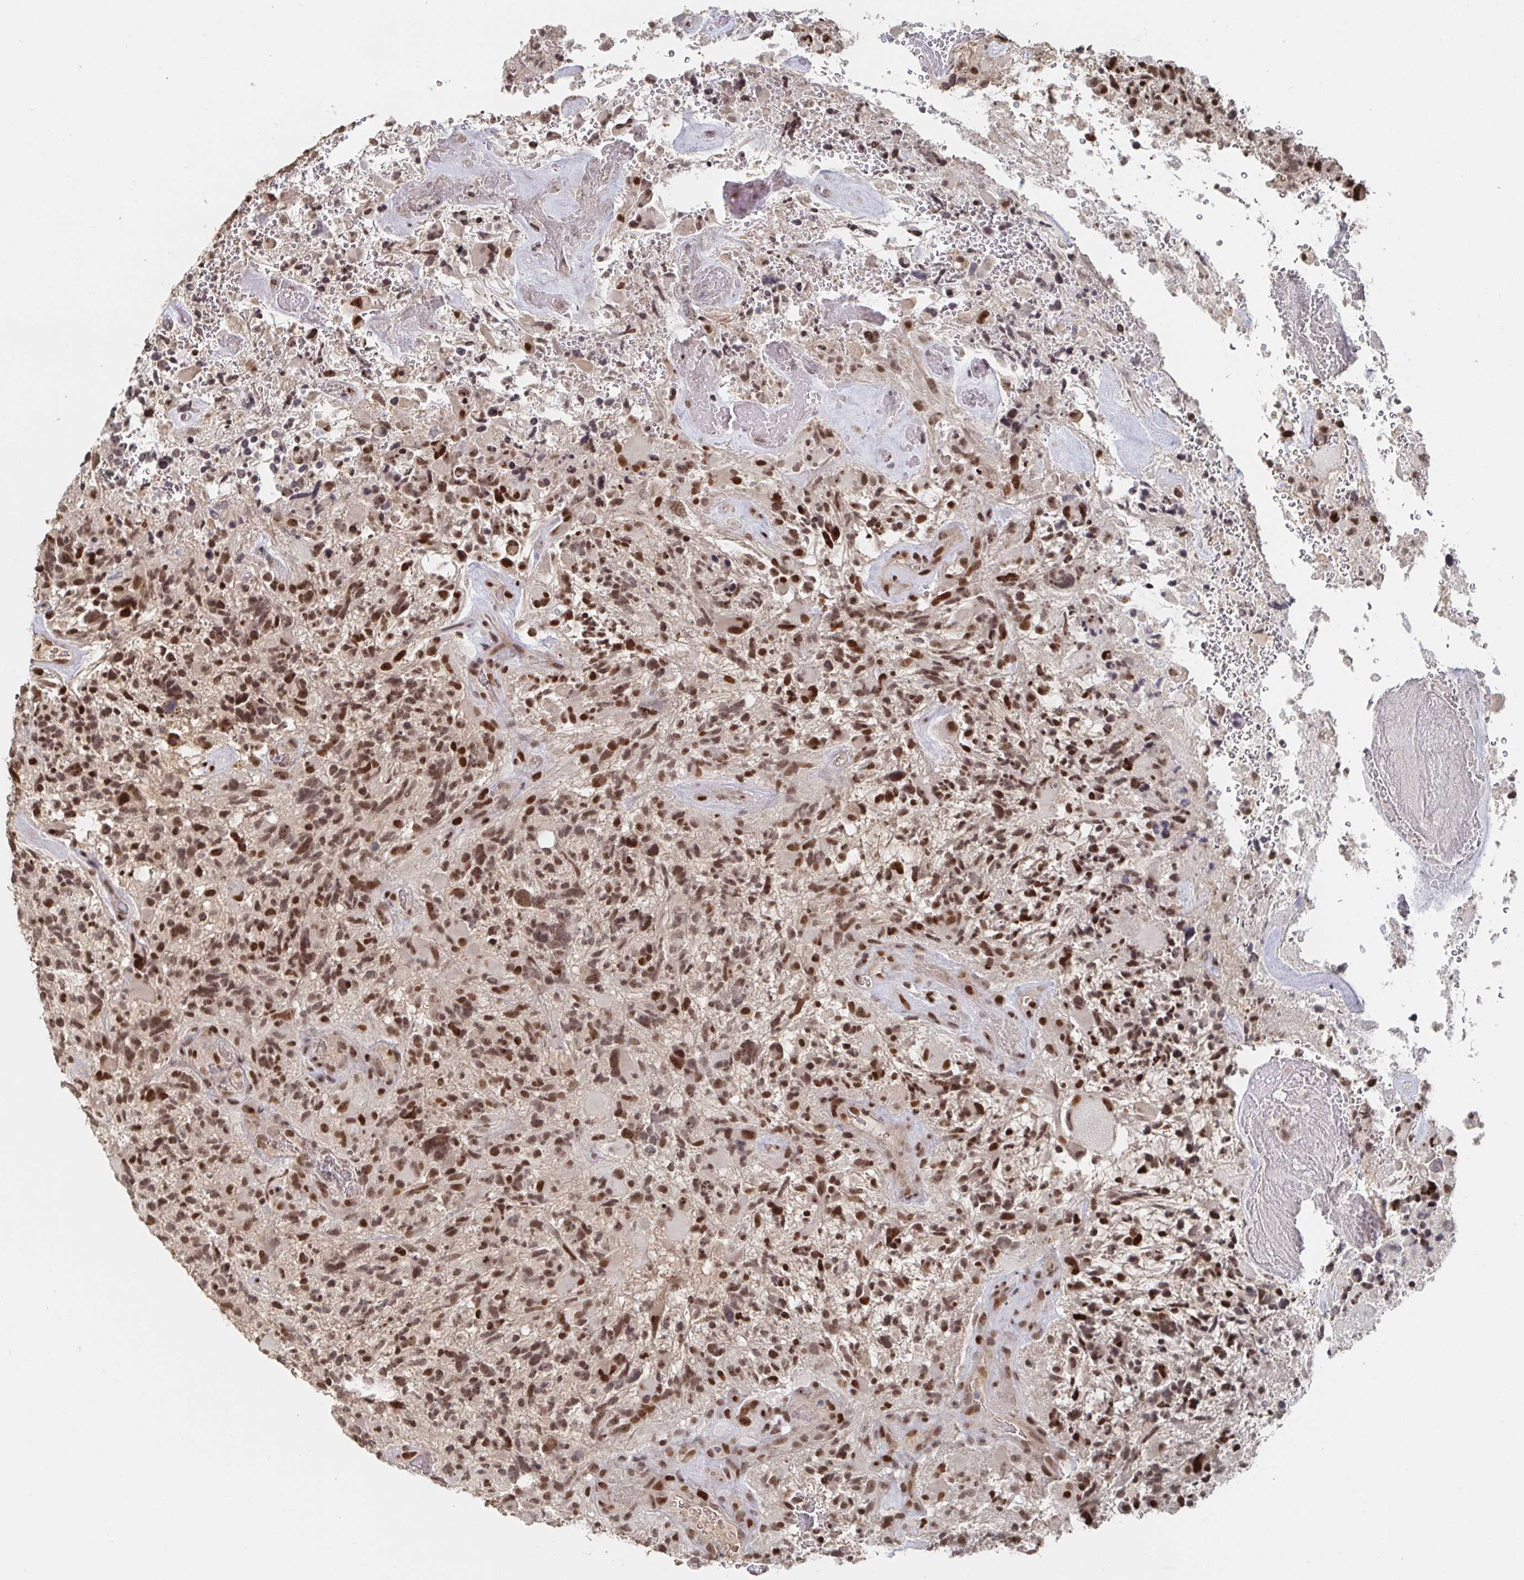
{"staining": {"intensity": "moderate", "quantity": ">75%", "location": "nuclear"}, "tissue": "glioma", "cell_type": "Tumor cells", "image_type": "cancer", "snomed": [{"axis": "morphology", "description": "Glioma, malignant, High grade"}, {"axis": "topography", "description": "Brain"}], "caption": "There is medium levels of moderate nuclear expression in tumor cells of glioma, as demonstrated by immunohistochemical staining (brown color).", "gene": "ZDHHC12", "patient": {"sex": "female", "age": 71}}